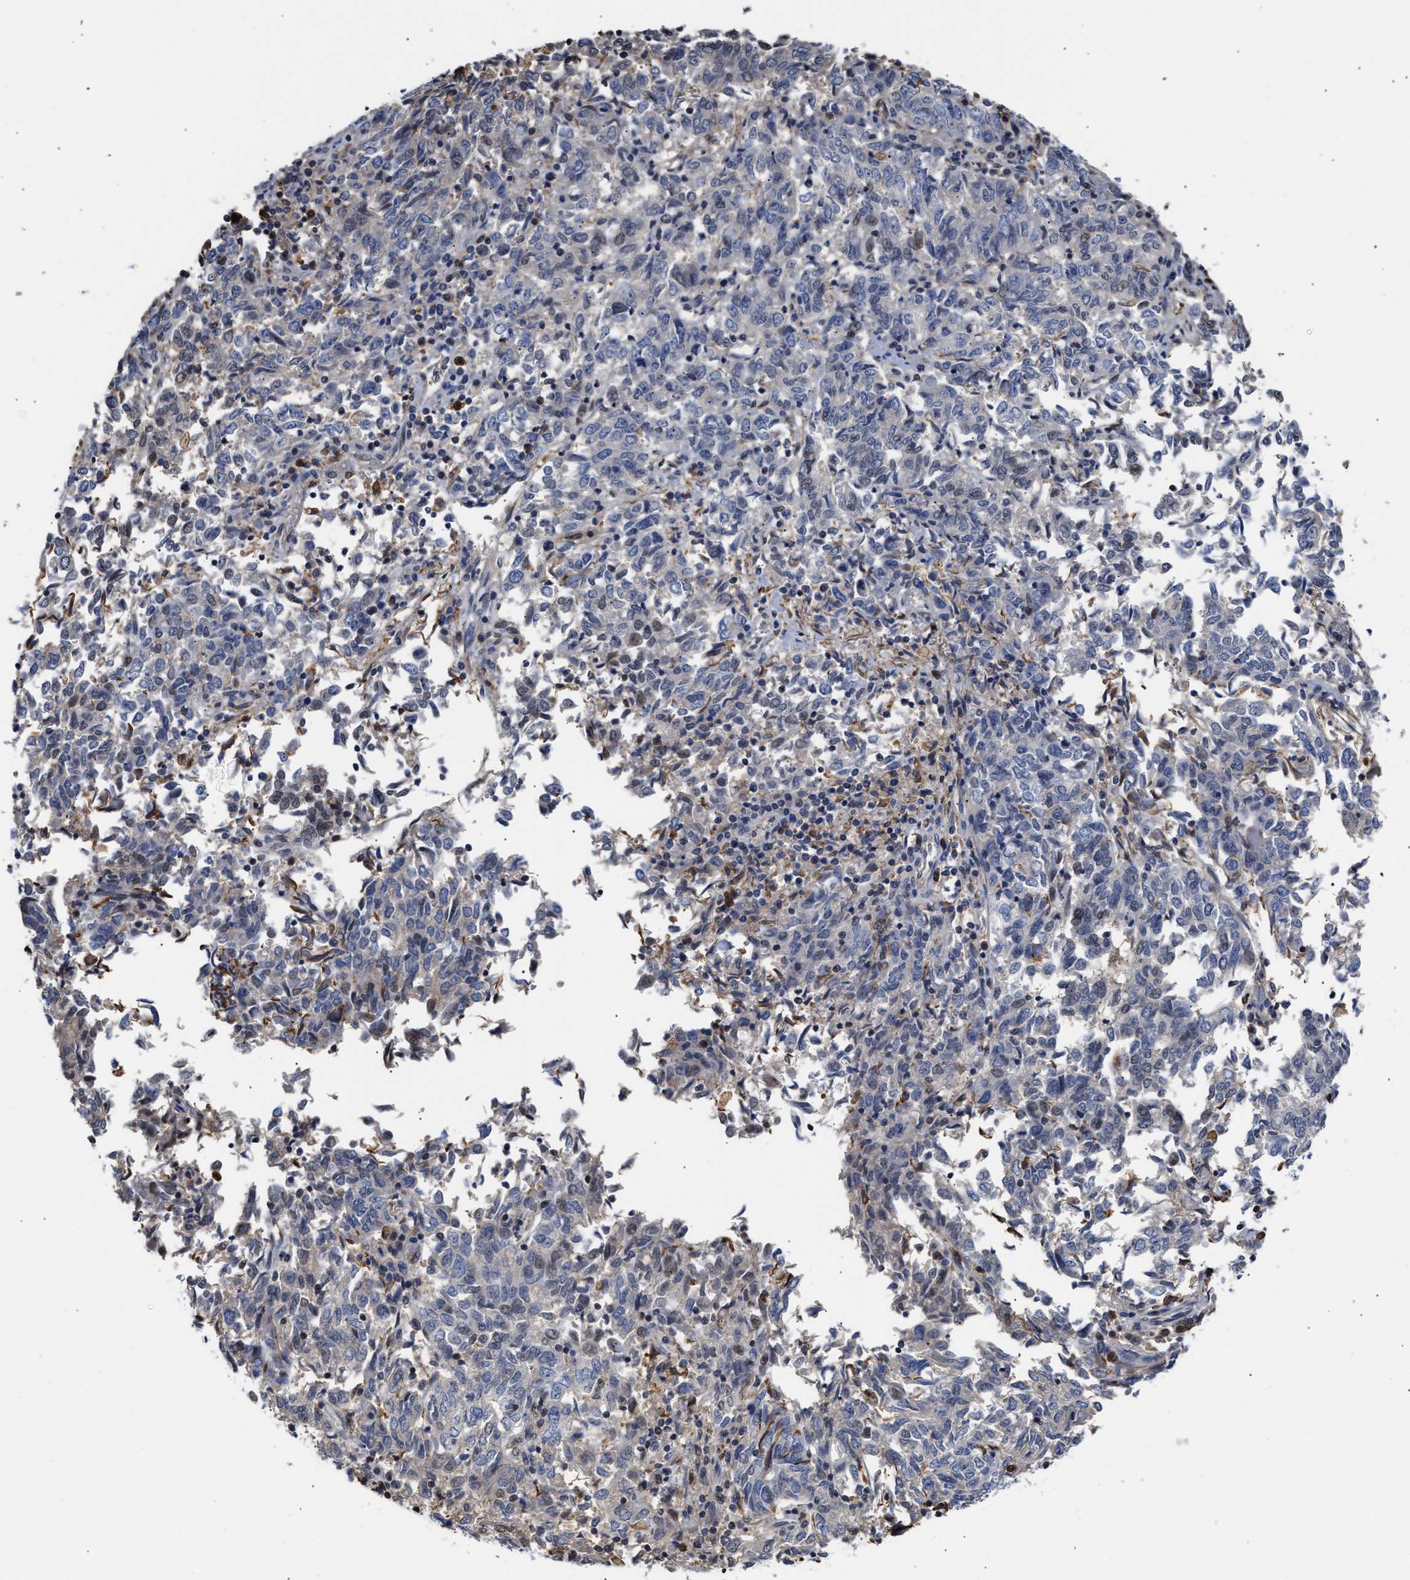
{"staining": {"intensity": "negative", "quantity": "none", "location": "none"}, "tissue": "endometrial cancer", "cell_type": "Tumor cells", "image_type": "cancer", "snomed": [{"axis": "morphology", "description": "Adenocarcinoma, NOS"}, {"axis": "topography", "description": "Endometrium"}], "caption": "This is a histopathology image of IHC staining of adenocarcinoma (endometrial), which shows no expression in tumor cells.", "gene": "KLHDC1", "patient": {"sex": "female", "age": 80}}